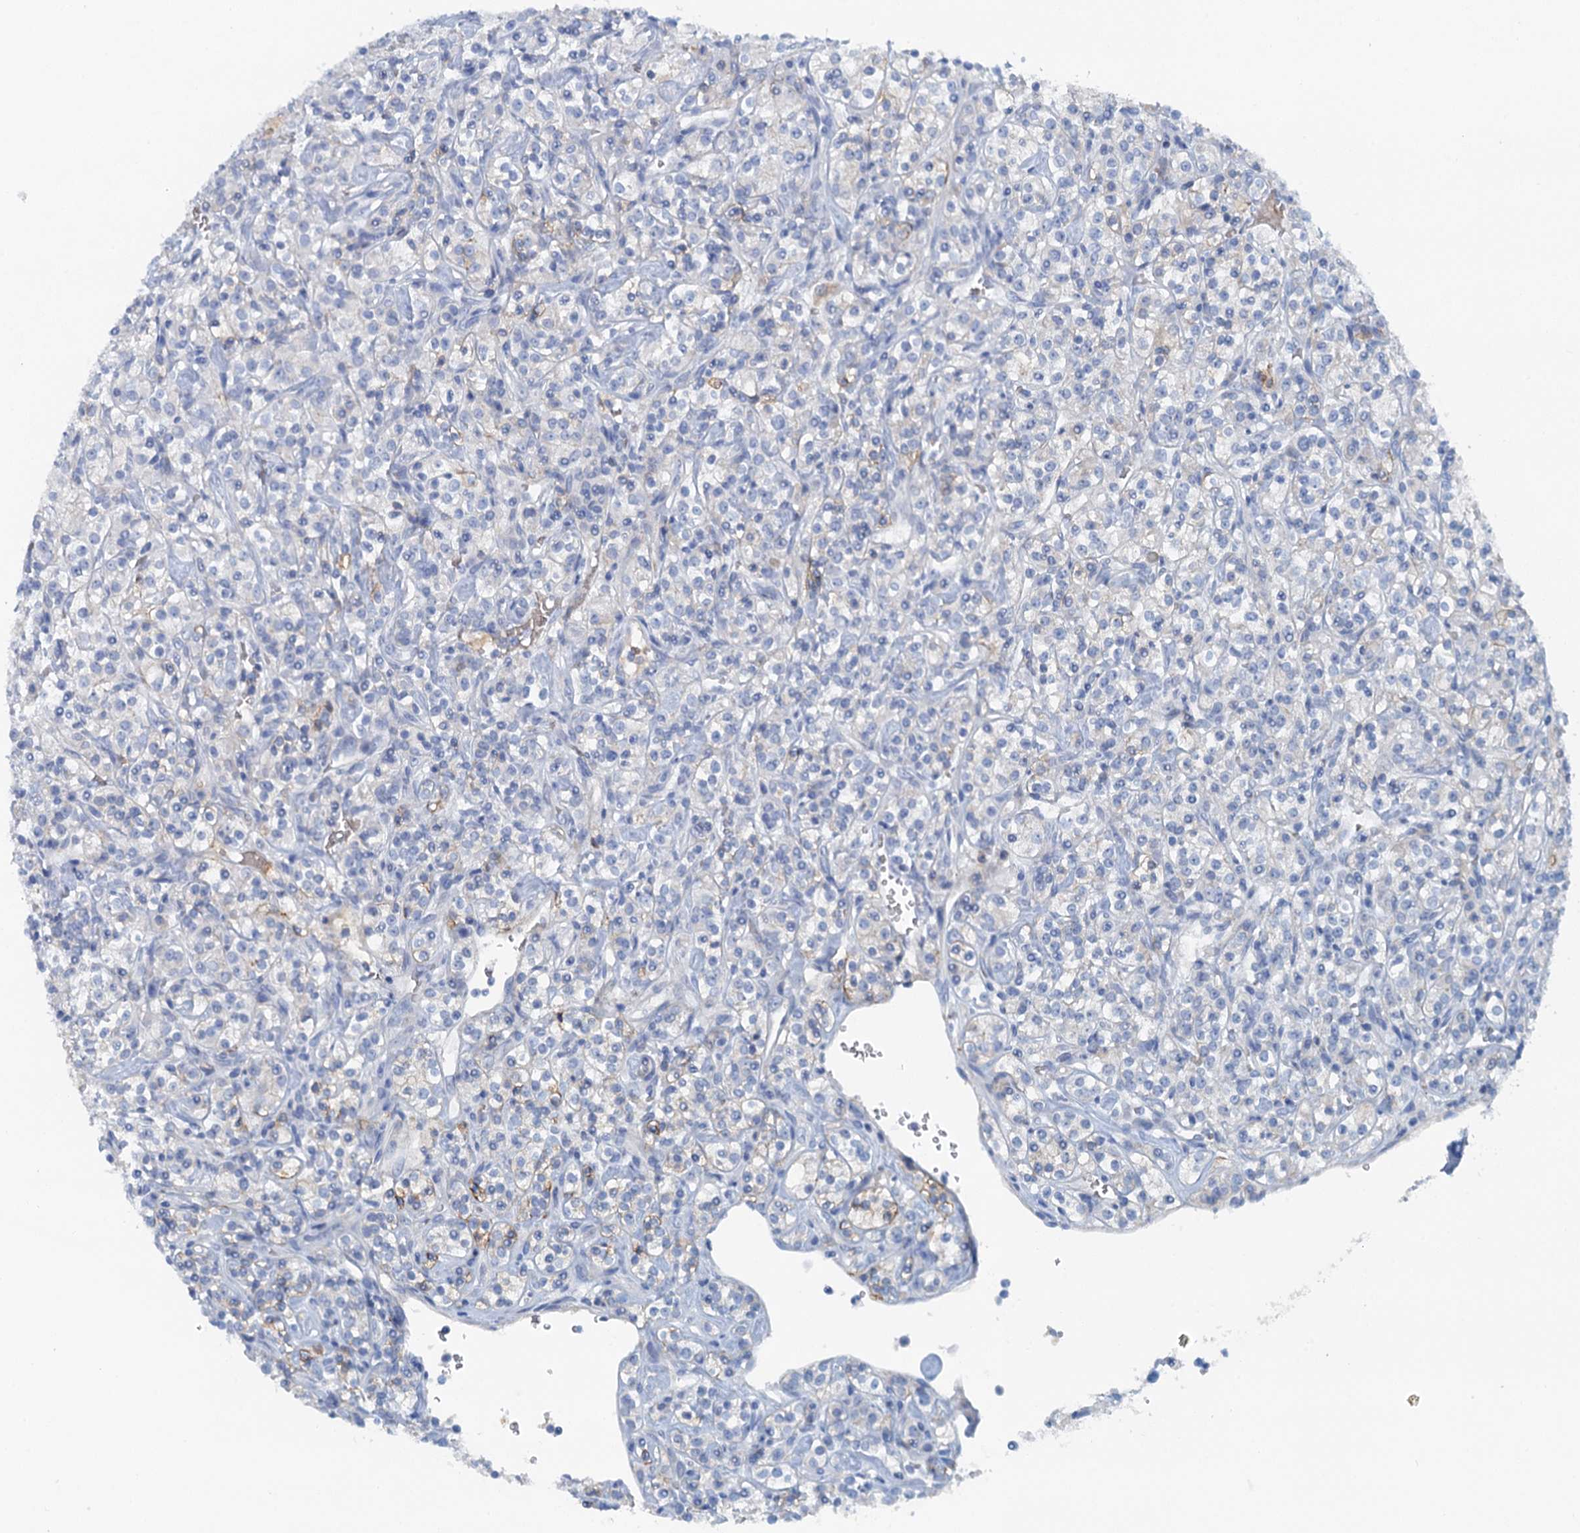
{"staining": {"intensity": "negative", "quantity": "none", "location": "none"}, "tissue": "renal cancer", "cell_type": "Tumor cells", "image_type": "cancer", "snomed": [{"axis": "morphology", "description": "Adenocarcinoma, NOS"}, {"axis": "topography", "description": "Kidney"}], "caption": "Immunohistochemistry of renal adenocarcinoma shows no staining in tumor cells.", "gene": "MYADML2", "patient": {"sex": "male", "age": 77}}